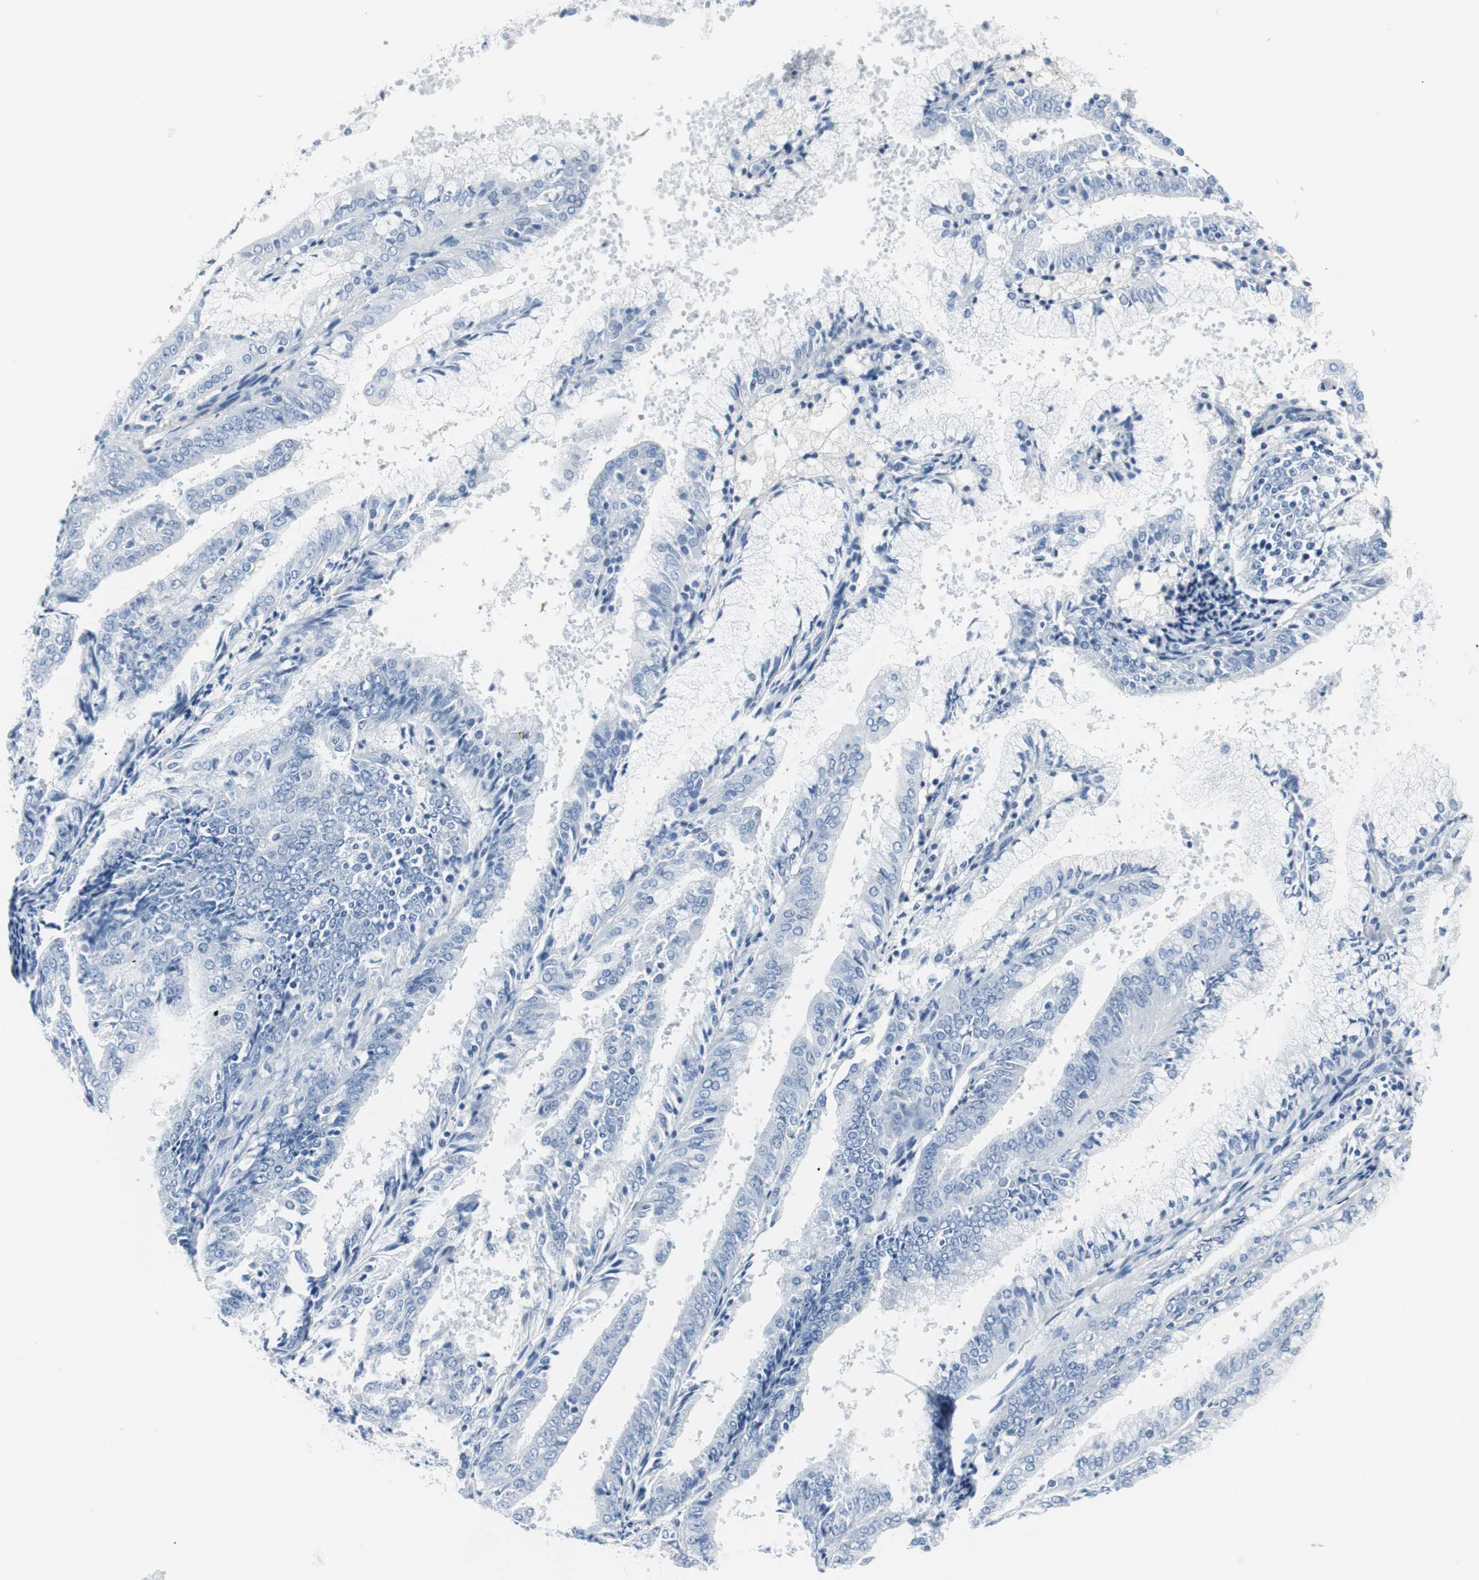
{"staining": {"intensity": "negative", "quantity": "none", "location": "none"}, "tissue": "endometrial cancer", "cell_type": "Tumor cells", "image_type": "cancer", "snomed": [{"axis": "morphology", "description": "Adenocarcinoma, NOS"}, {"axis": "topography", "description": "Endometrium"}], "caption": "This is a image of IHC staining of endometrial cancer, which shows no positivity in tumor cells.", "gene": "GAP43", "patient": {"sex": "female", "age": 63}}